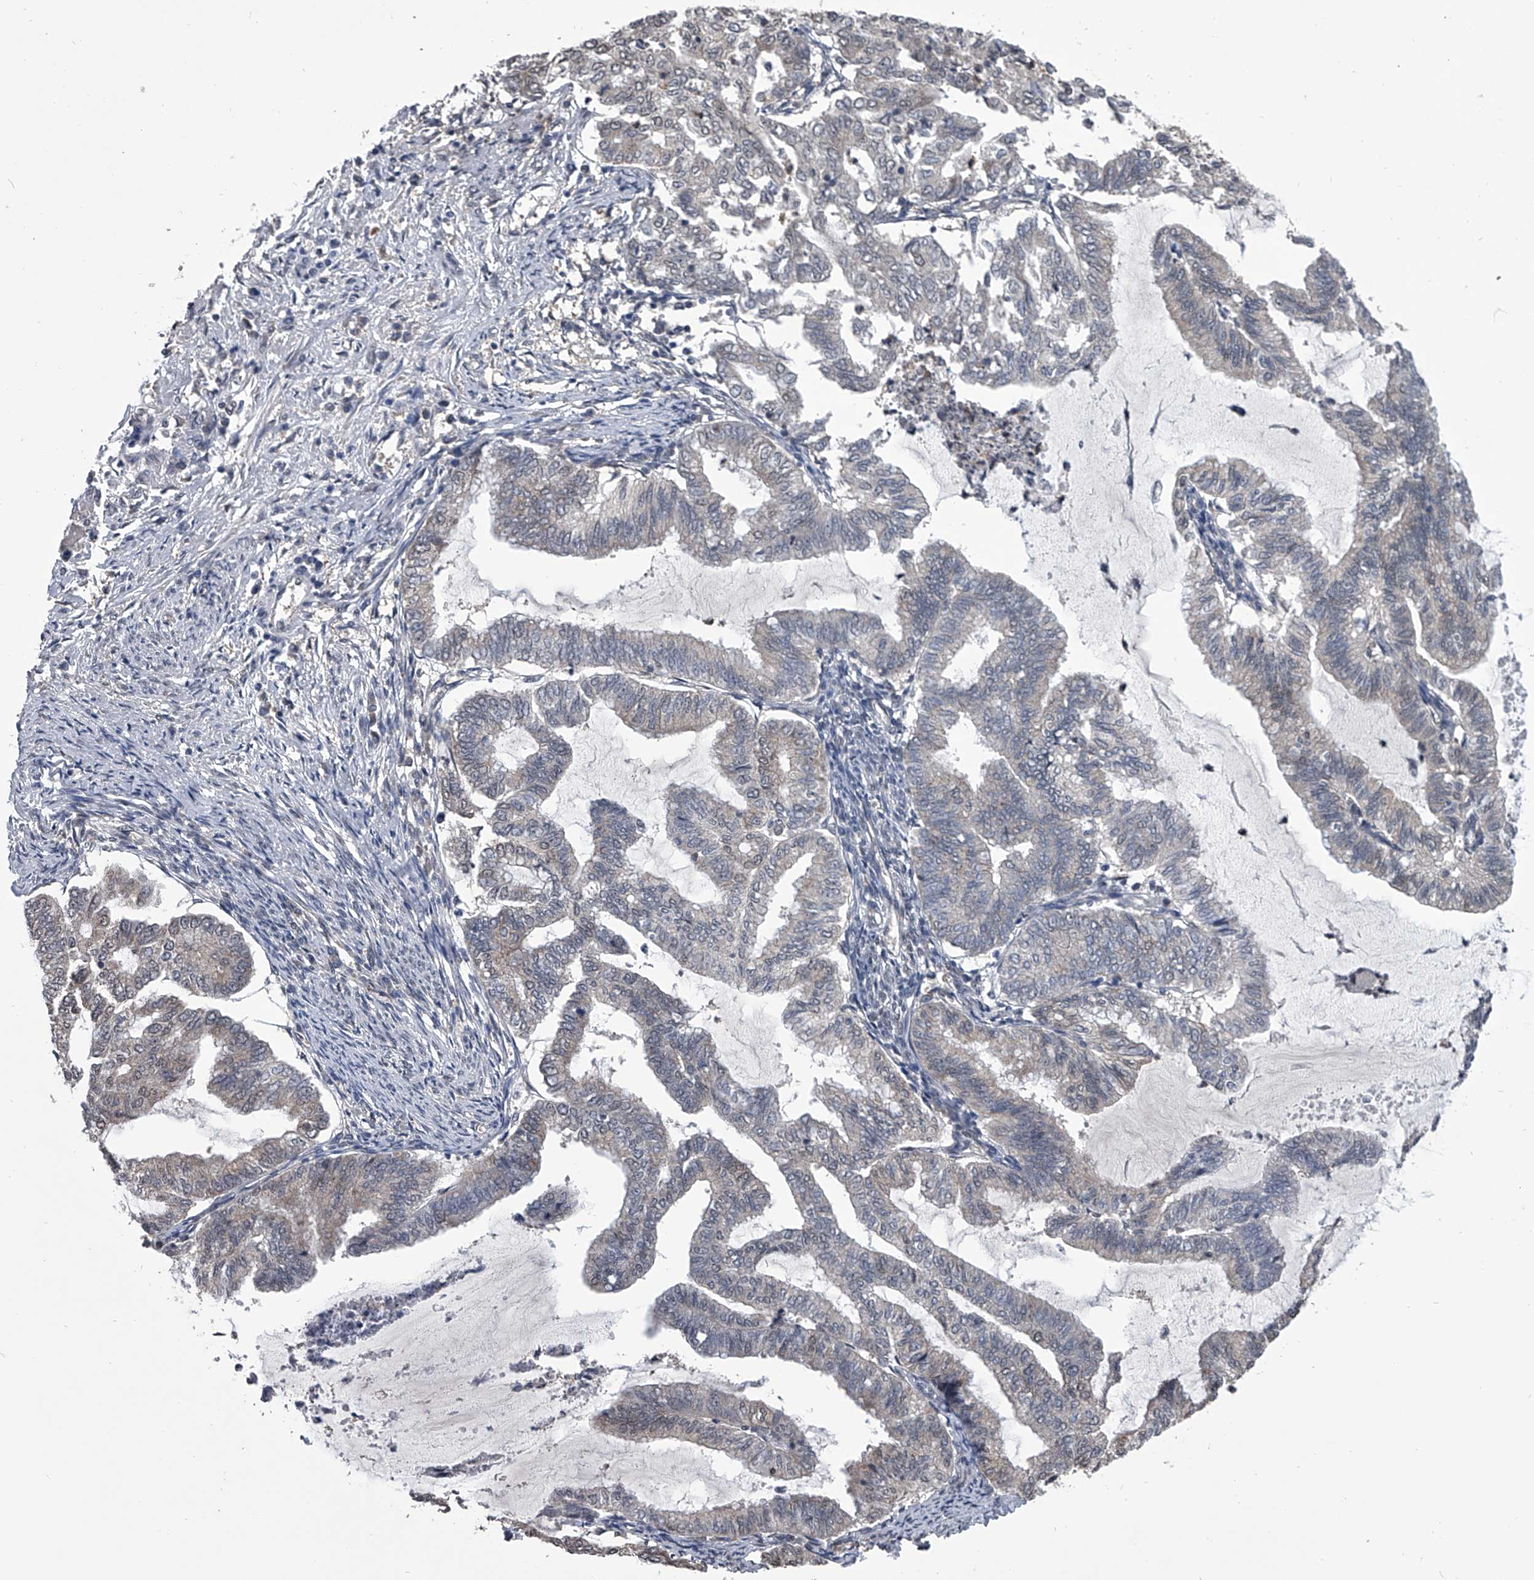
{"staining": {"intensity": "negative", "quantity": "none", "location": "none"}, "tissue": "endometrial cancer", "cell_type": "Tumor cells", "image_type": "cancer", "snomed": [{"axis": "morphology", "description": "Adenocarcinoma, NOS"}, {"axis": "topography", "description": "Endometrium"}], "caption": "Endometrial adenocarcinoma stained for a protein using IHC demonstrates no positivity tumor cells.", "gene": "TSNAX", "patient": {"sex": "female", "age": 79}}